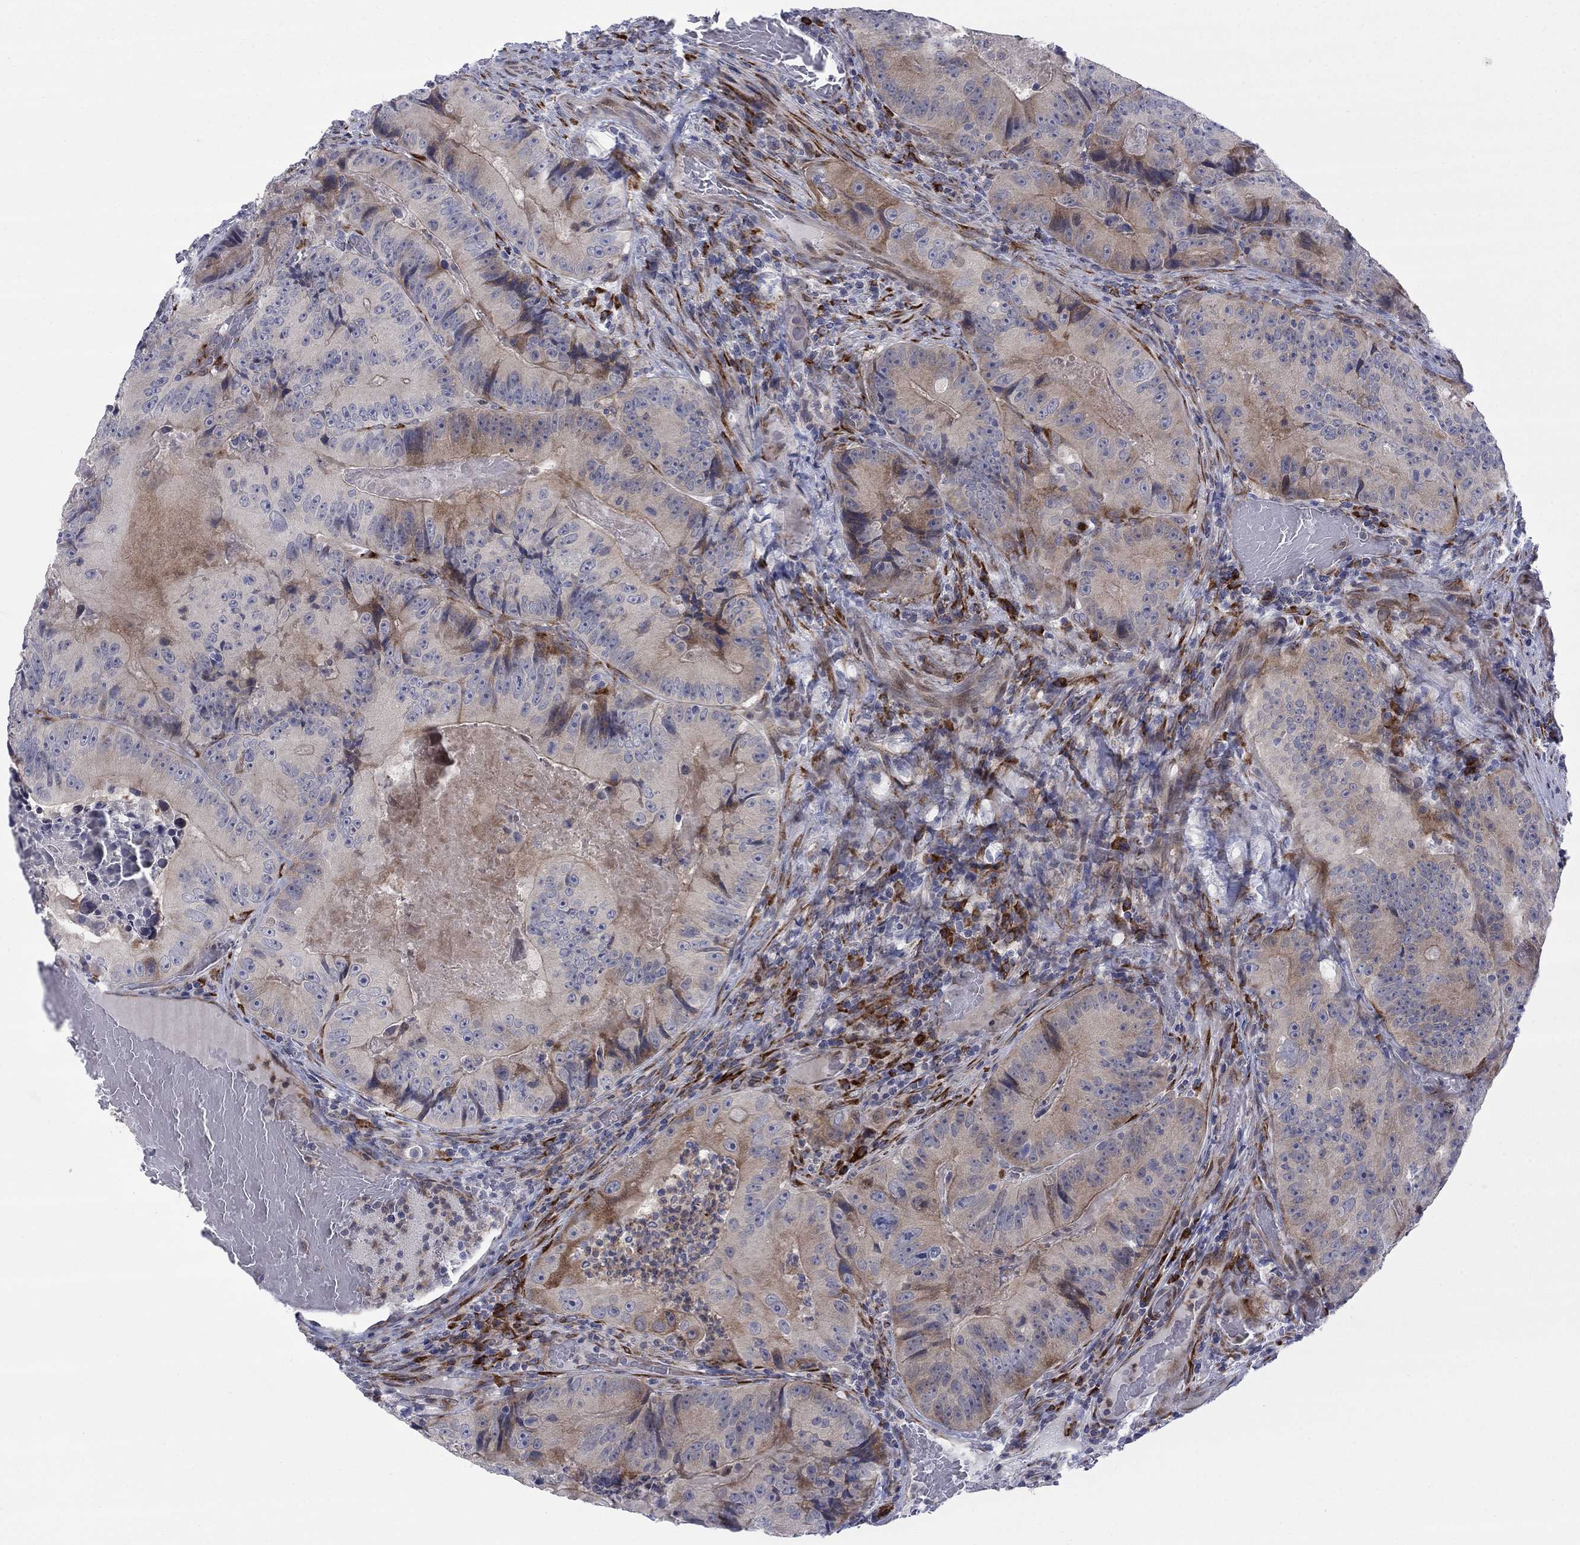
{"staining": {"intensity": "weak", "quantity": "25%-75%", "location": "cytoplasmic/membranous"}, "tissue": "colorectal cancer", "cell_type": "Tumor cells", "image_type": "cancer", "snomed": [{"axis": "morphology", "description": "Adenocarcinoma, NOS"}, {"axis": "topography", "description": "Colon"}], "caption": "Immunohistochemistry (DAB) staining of adenocarcinoma (colorectal) demonstrates weak cytoplasmic/membranous protein staining in about 25%-75% of tumor cells. (DAB (3,3'-diaminobenzidine) = brown stain, brightfield microscopy at high magnification).", "gene": "TTC21B", "patient": {"sex": "female", "age": 86}}